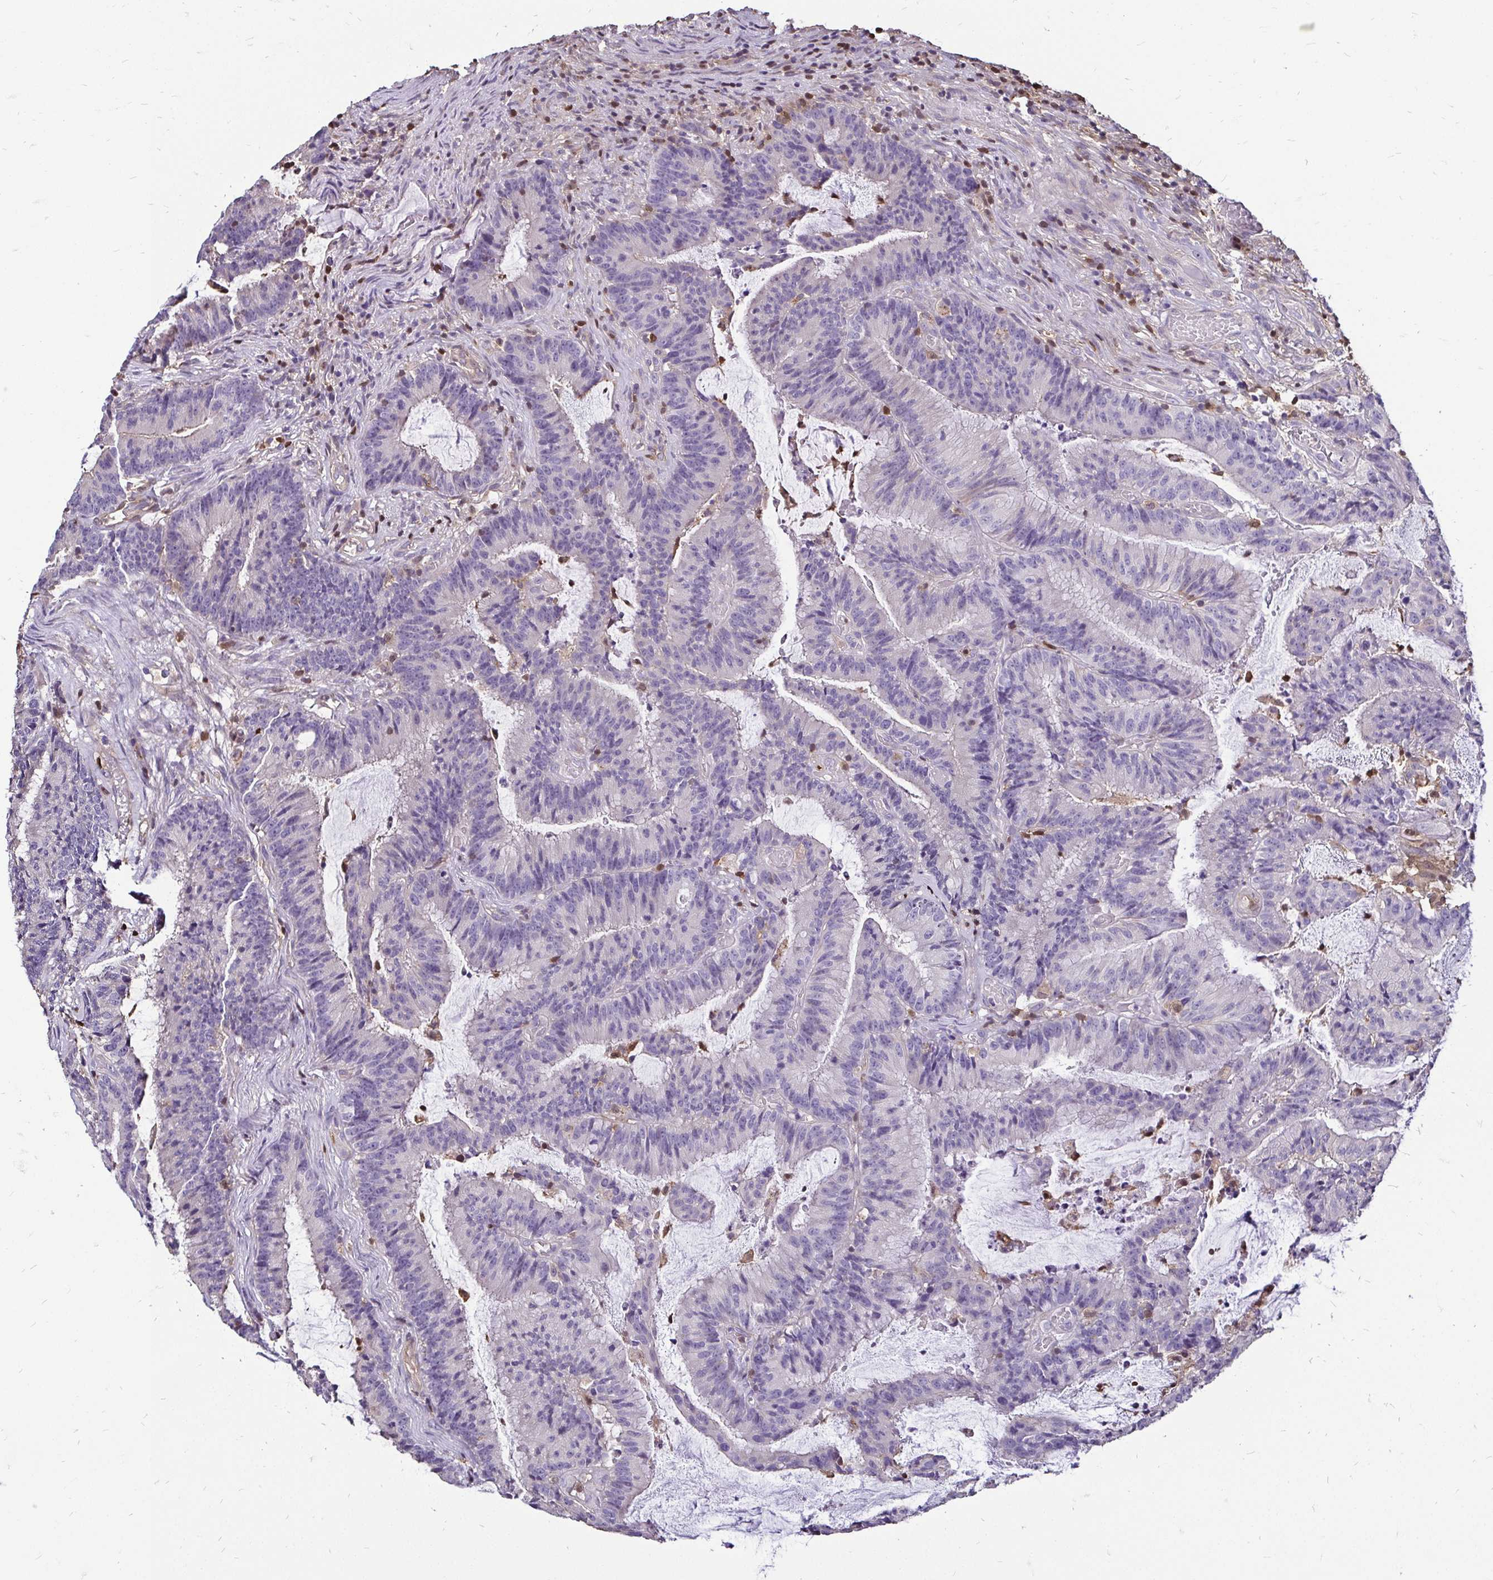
{"staining": {"intensity": "negative", "quantity": "none", "location": "none"}, "tissue": "colorectal cancer", "cell_type": "Tumor cells", "image_type": "cancer", "snomed": [{"axis": "morphology", "description": "Adenocarcinoma, NOS"}, {"axis": "topography", "description": "Colon"}], "caption": "IHC photomicrograph of human colorectal adenocarcinoma stained for a protein (brown), which demonstrates no staining in tumor cells. The staining was performed using DAB to visualize the protein expression in brown, while the nuclei were stained in blue with hematoxylin (Magnification: 20x).", "gene": "ZFP1", "patient": {"sex": "female", "age": 78}}